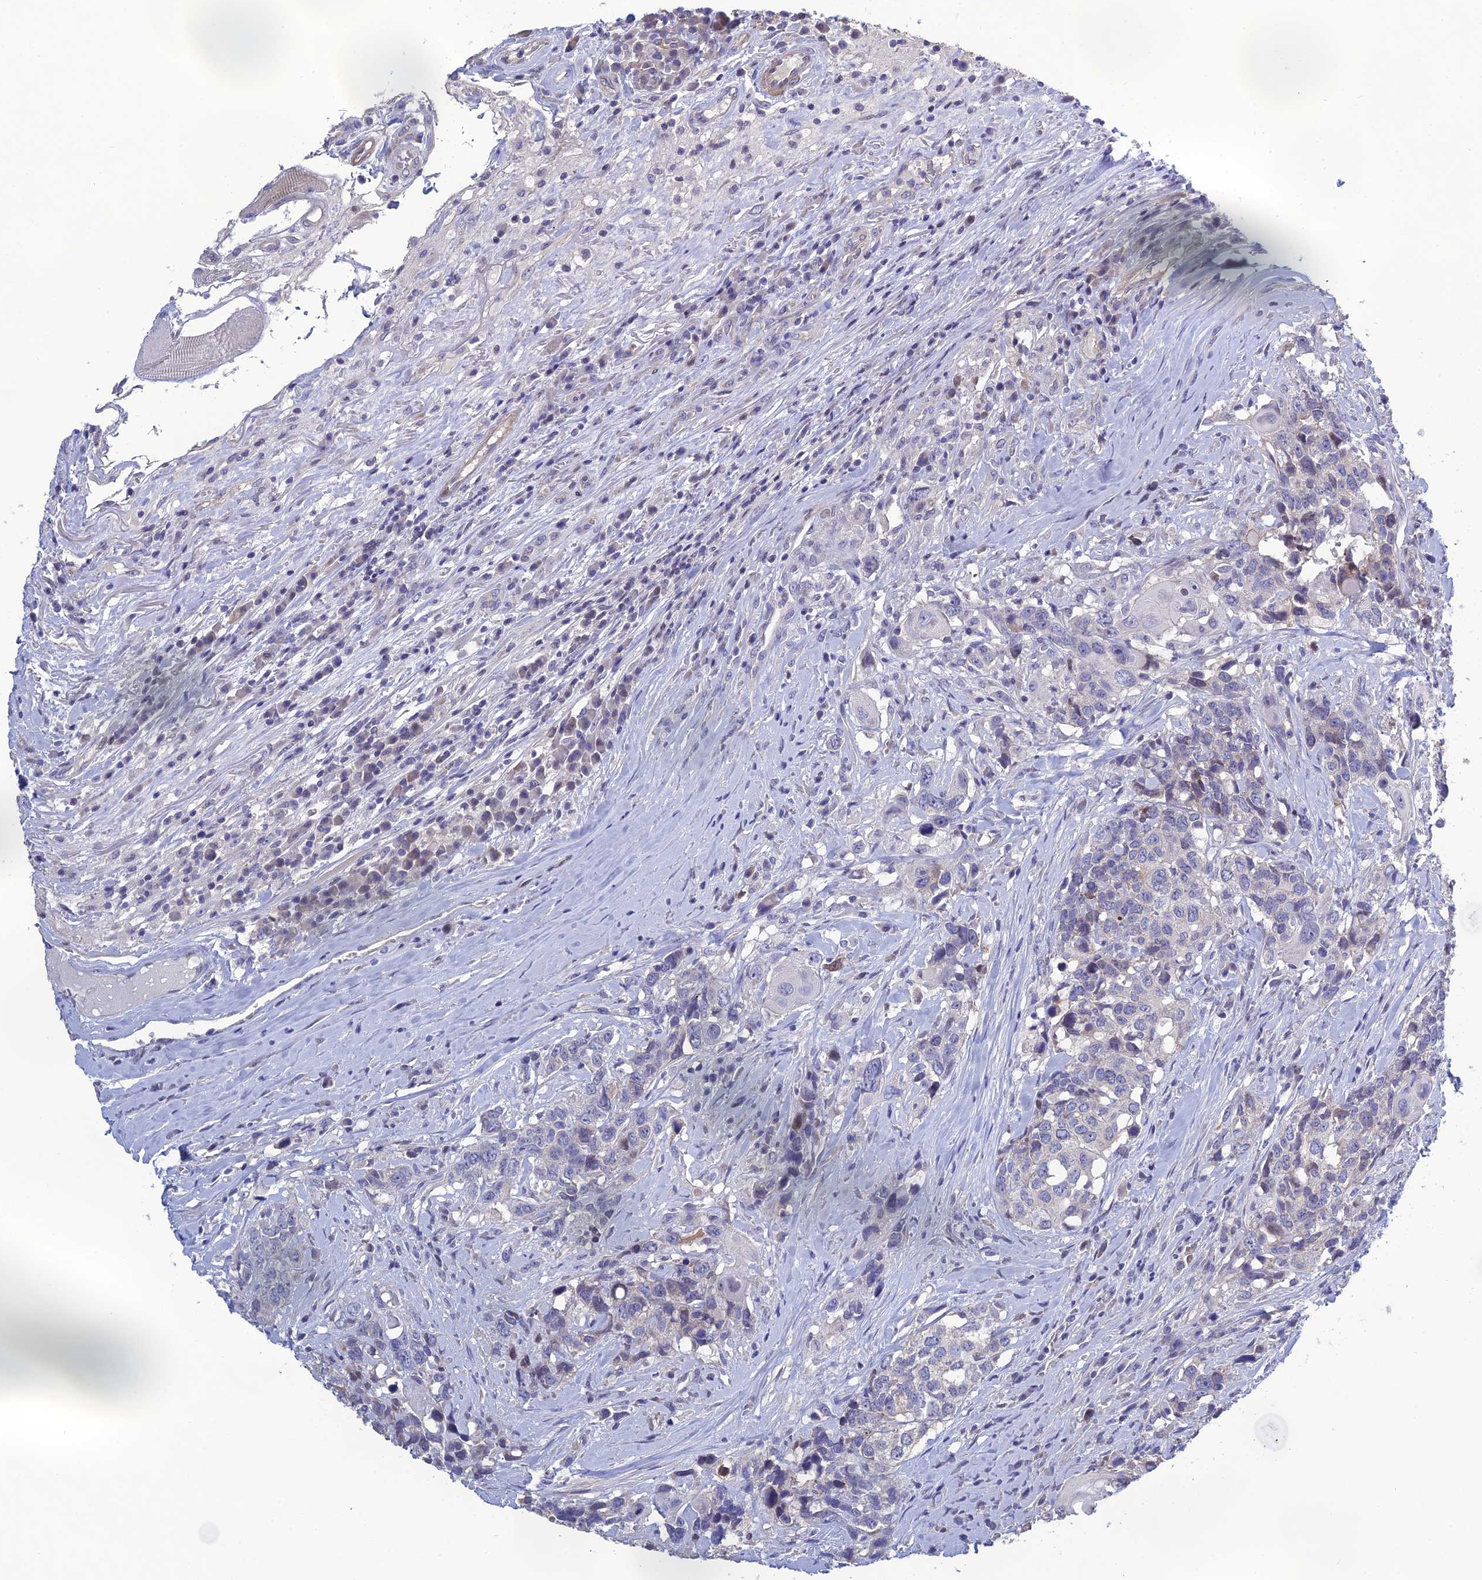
{"staining": {"intensity": "negative", "quantity": "none", "location": "none"}, "tissue": "head and neck cancer", "cell_type": "Tumor cells", "image_type": "cancer", "snomed": [{"axis": "morphology", "description": "Squamous cell carcinoma, NOS"}, {"axis": "topography", "description": "Head-Neck"}], "caption": "Tumor cells show no significant protein staining in head and neck cancer (squamous cell carcinoma).", "gene": "LZTS2", "patient": {"sex": "male", "age": 66}}